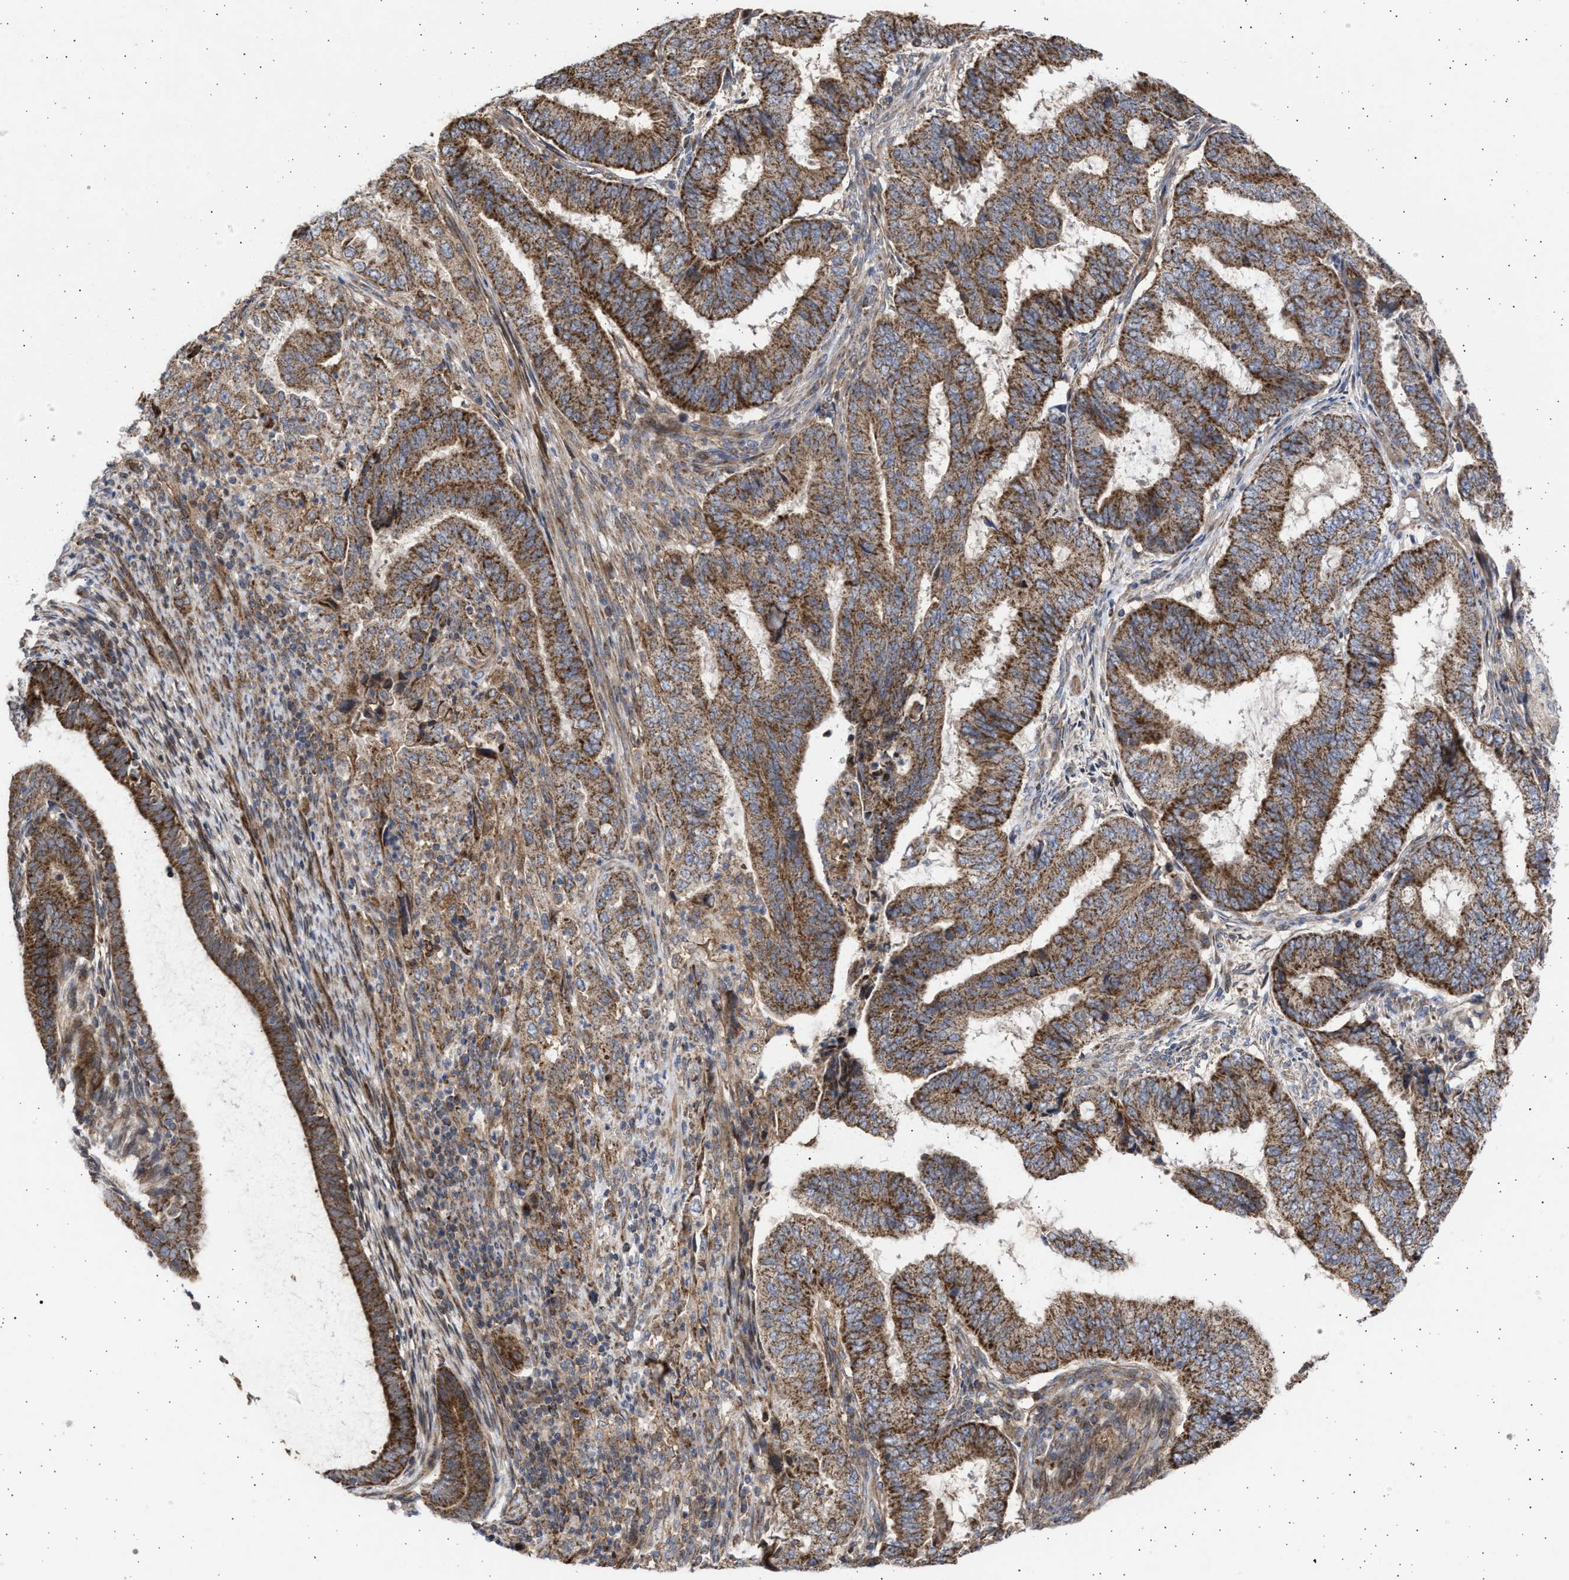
{"staining": {"intensity": "strong", "quantity": ">75%", "location": "cytoplasmic/membranous"}, "tissue": "endometrial cancer", "cell_type": "Tumor cells", "image_type": "cancer", "snomed": [{"axis": "morphology", "description": "Adenocarcinoma, NOS"}, {"axis": "topography", "description": "Endometrium"}], "caption": "Strong cytoplasmic/membranous protein staining is seen in approximately >75% of tumor cells in endometrial adenocarcinoma.", "gene": "TTC19", "patient": {"sex": "female", "age": 51}}